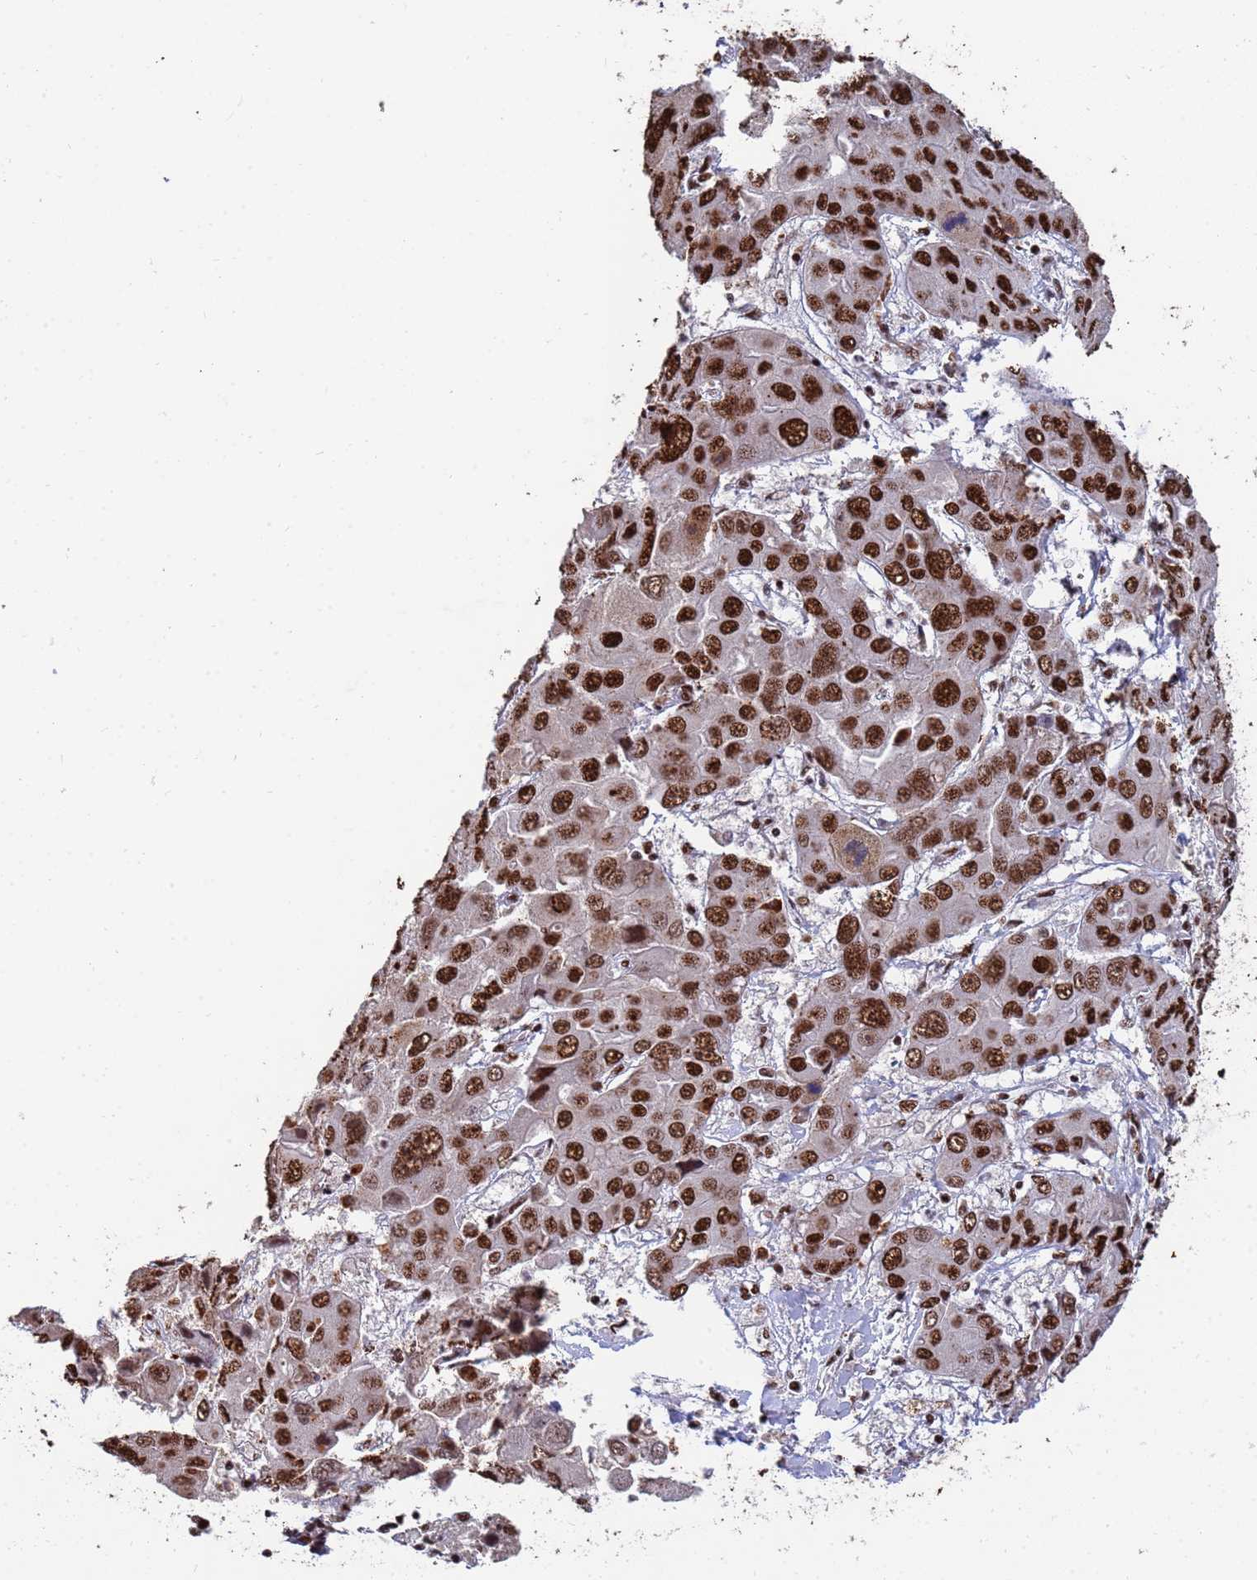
{"staining": {"intensity": "strong", "quantity": ">75%", "location": "nuclear"}, "tissue": "liver cancer", "cell_type": "Tumor cells", "image_type": "cancer", "snomed": [{"axis": "morphology", "description": "Cholangiocarcinoma"}, {"axis": "topography", "description": "Liver"}], "caption": "DAB (3,3'-diaminobenzidine) immunohistochemical staining of human liver cholangiocarcinoma reveals strong nuclear protein positivity in about >75% of tumor cells.", "gene": "SF3B2", "patient": {"sex": "male", "age": 67}}